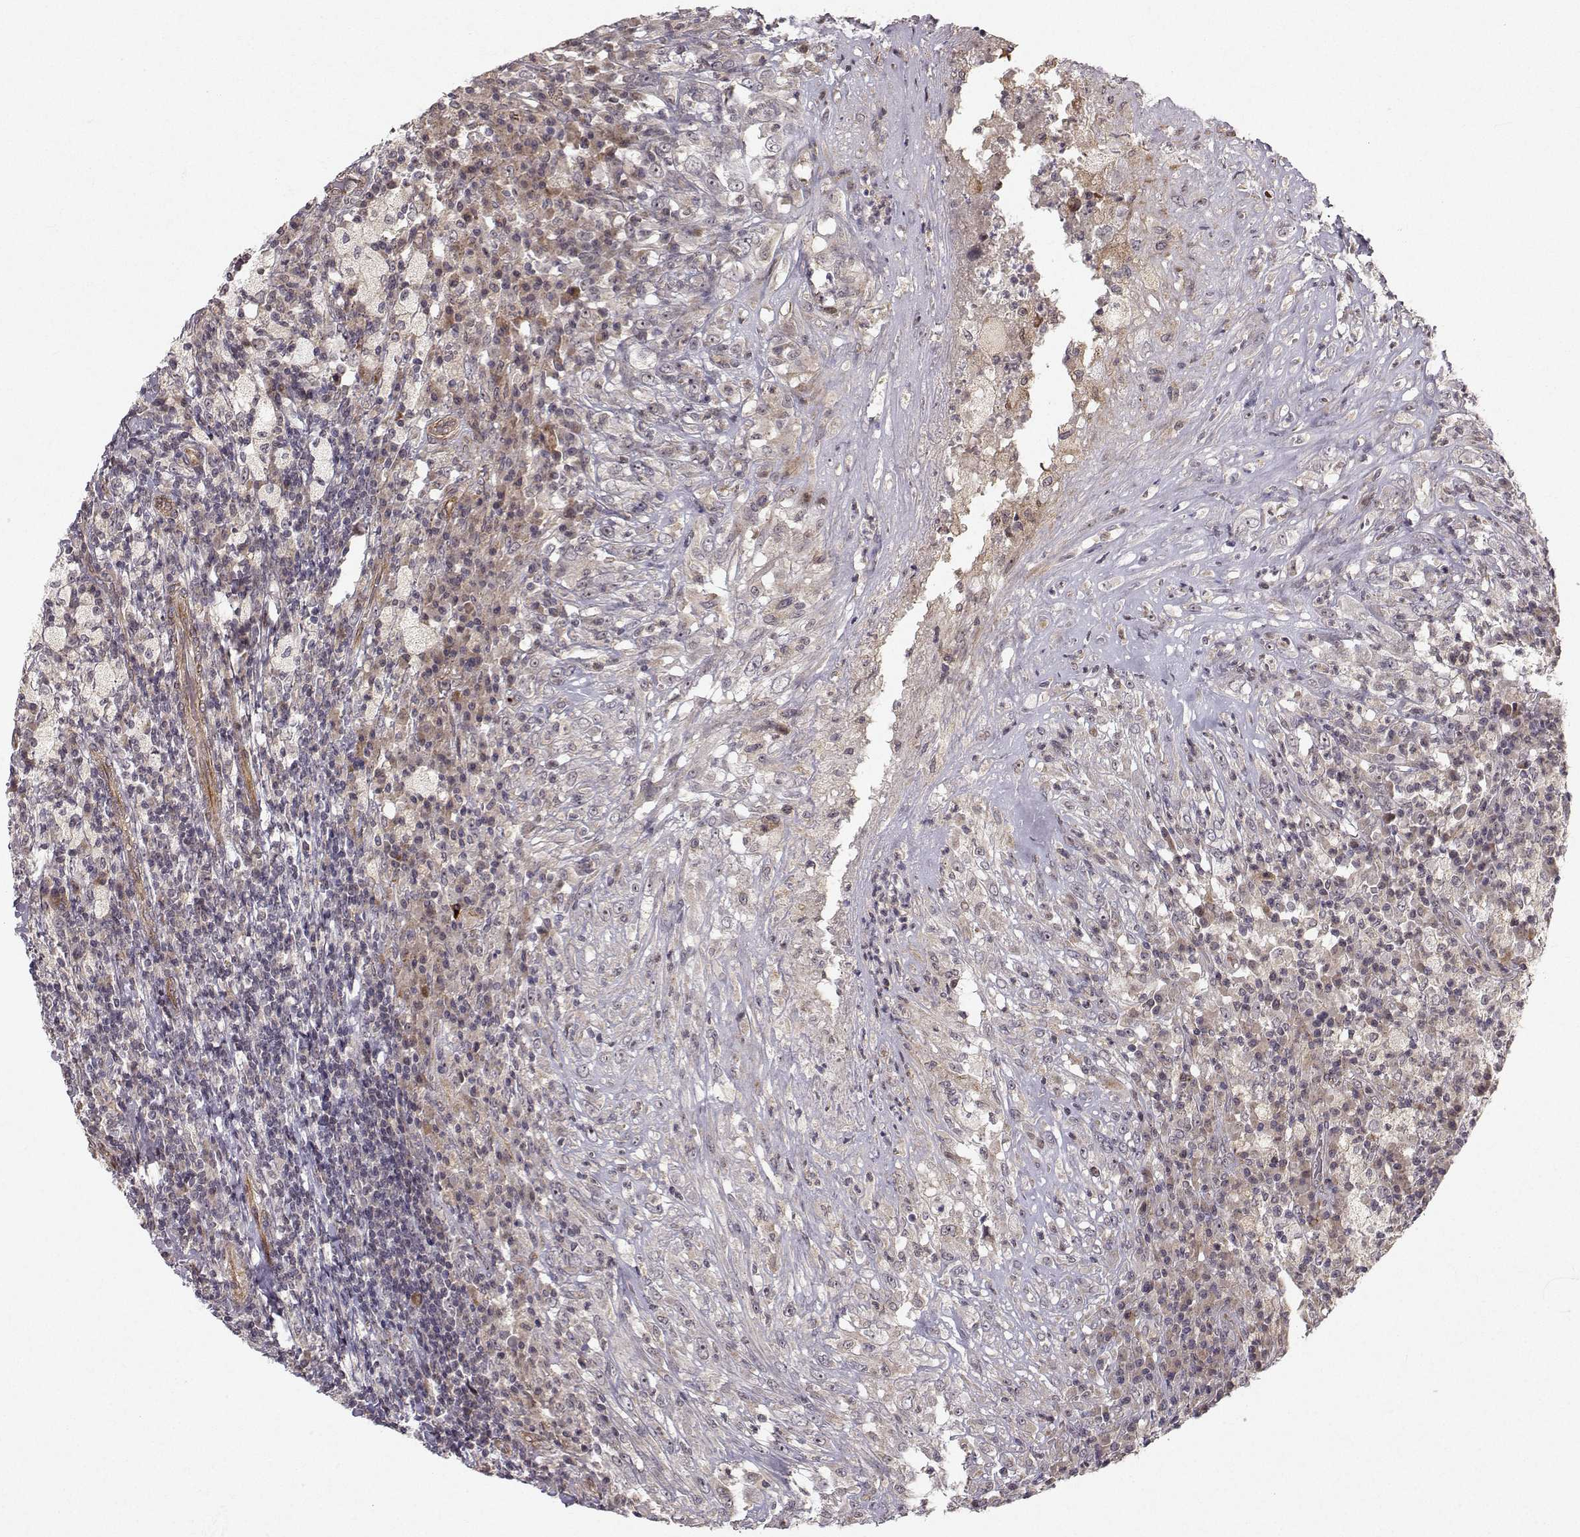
{"staining": {"intensity": "strong", "quantity": "<25%", "location": "cytoplasmic/membranous"}, "tissue": "testis cancer", "cell_type": "Tumor cells", "image_type": "cancer", "snomed": [{"axis": "morphology", "description": "Necrosis, NOS"}, {"axis": "morphology", "description": "Carcinoma, Embryonal, NOS"}, {"axis": "topography", "description": "Testis"}], "caption": "The micrograph displays immunohistochemical staining of testis cancer (embryonal carcinoma). There is strong cytoplasmic/membranous positivity is seen in about <25% of tumor cells. The staining was performed using DAB to visualize the protein expression in brown, while the nuclei were stained in blue with hematoxylin (Magnification: 20x).", "gene": "APC", "patient": {"sex": "male", "age": 19}}